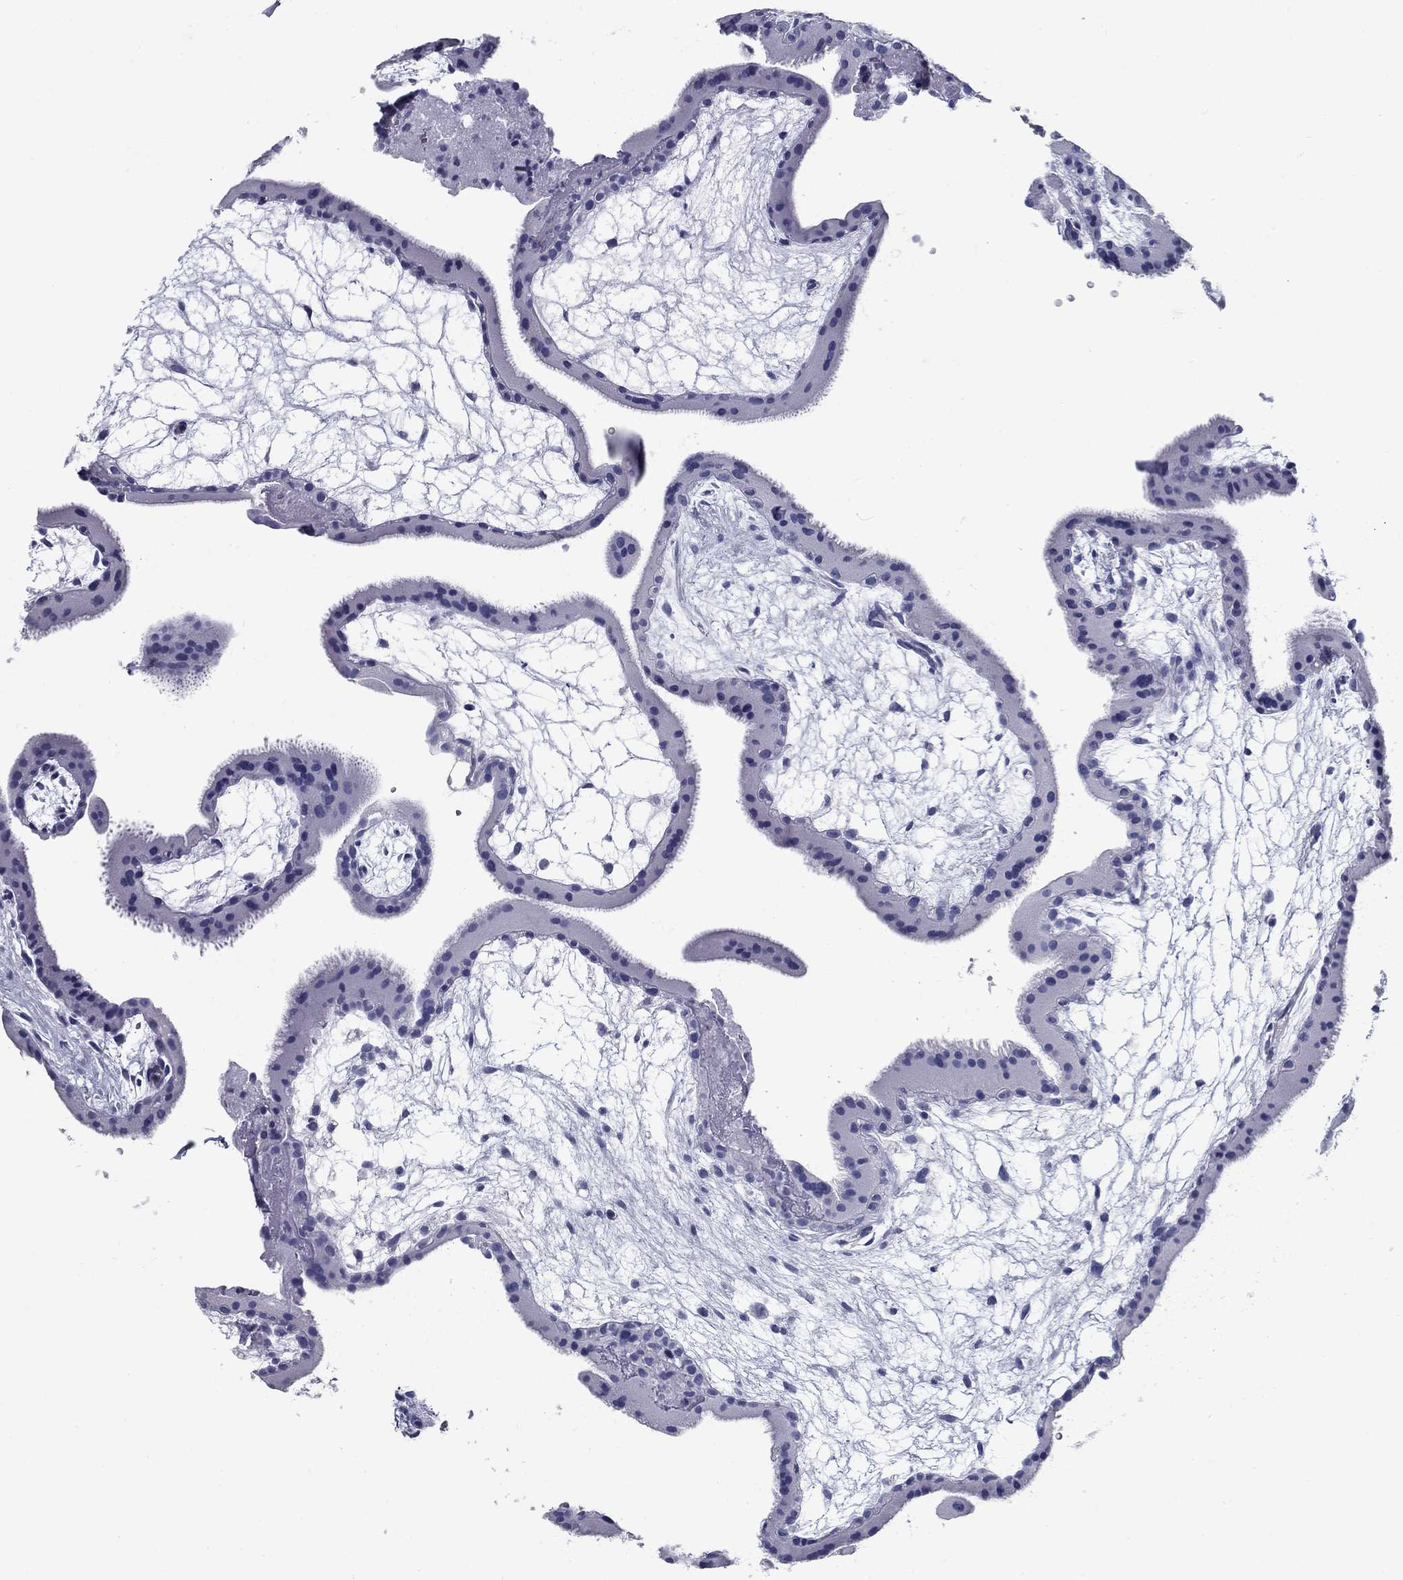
{"staining": {"intensity": "negative", "quantity": "none", "location": "none"}, "tissue": "placenta", "cell_type": "Decidual cells", "image_type": "normal", "snomed": [{"axis": "morphology", "description": "Normal tissue, NOS"}, {"axis": "topography", "description": "Placenta"}], "caption": "Immunohistochemistry (IHC) micrograph of unremarkable placenta: human placenta stained with DAB exhibits no significant protein expression in decidual cells.", "gene": "UPB1", "patient": {"sex": "female", "age": 19}}